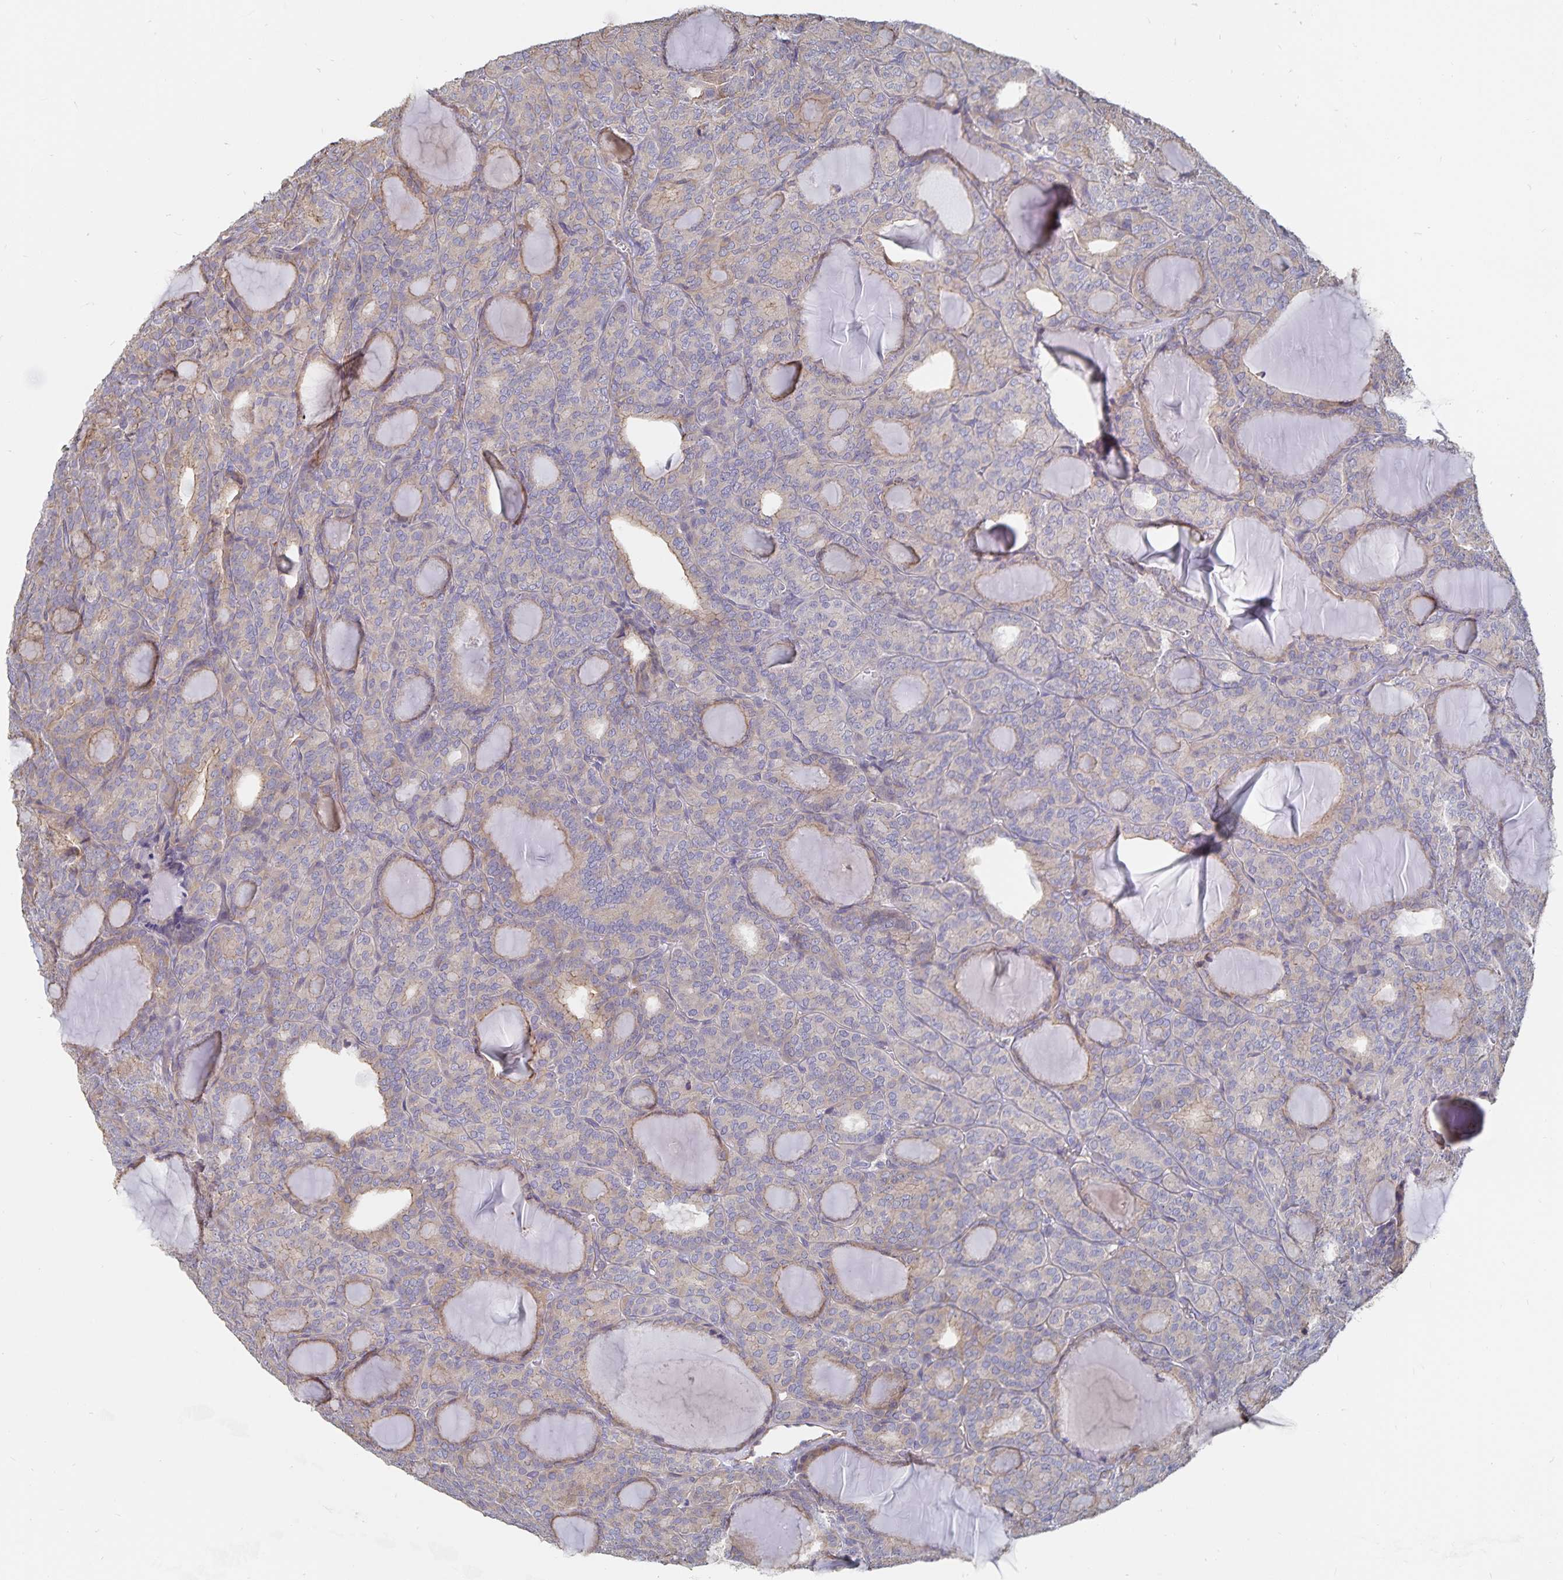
{"staining": {"intensity": "weak", "quantity": "<25%", "location": "cytoplasmic/membranous"}, "tissue": "thyroid cancer", "cell_type": "Tumor cells", "image_type": "cancer", "snomed": [{"axis": "morphology", "description": "Follicular adenoma carcinoma, NOS"}, {"axis": "topography", "description": "Thyroid gland"}], "caption": "Micrograph shows no significant protein positivity in tumor cells of thyroid follicular adenoma carcinoma.", "gene": "SSTR1", "patient": {"sex": "male", "age": 74}}